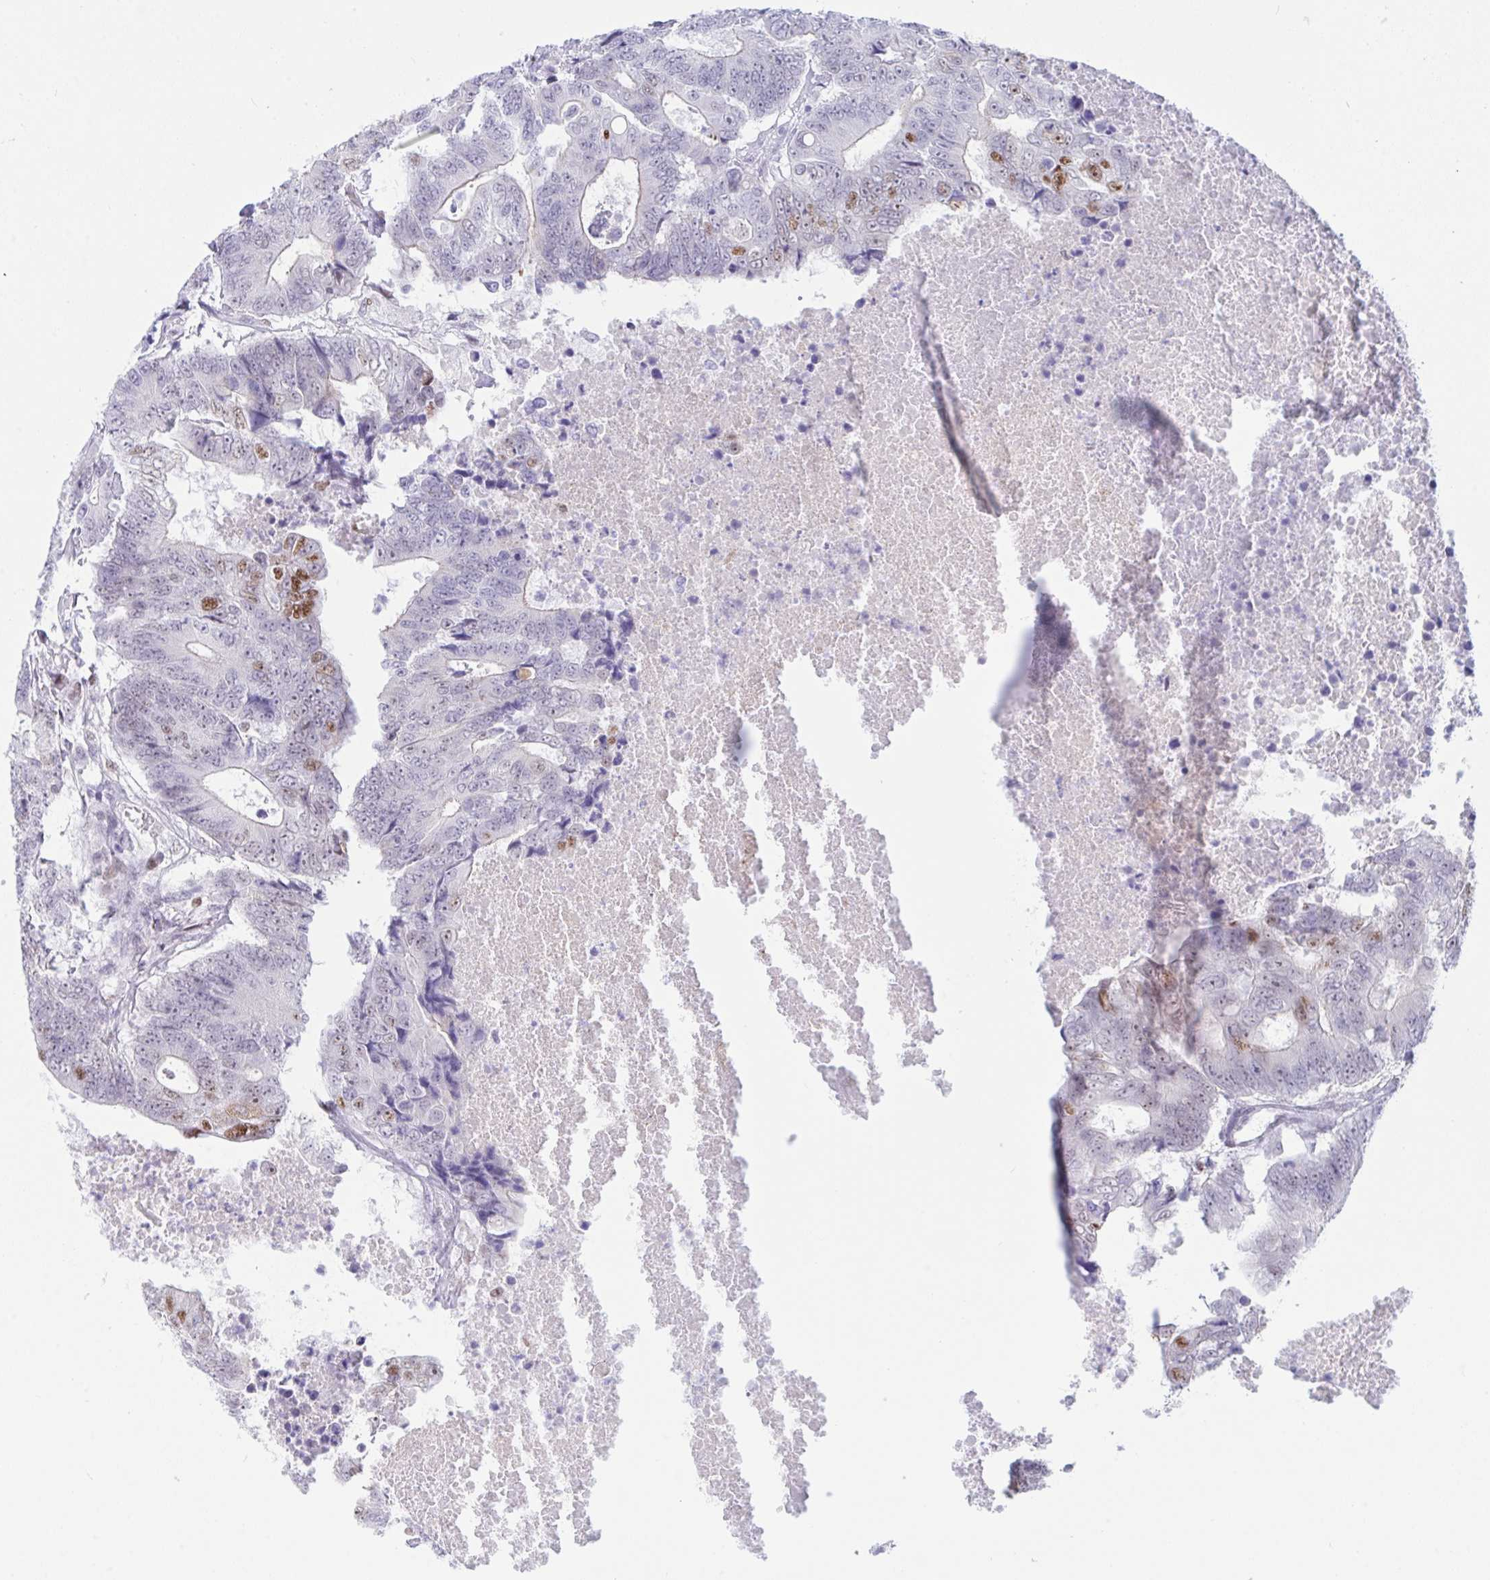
{"staining": {"intensity": "moderate", "quantity": "<25%", "location": "nuclear"}, "tissue": "colorectal cancer", "cell_type": "Tumor cells", "image_type": "cancer", "snomed": [{"axis": "morphology", "description": "Adenocarcinoma, NOS"}, {"axis": "topography", "description": "Colon"}], "caption": "There is low levels of moderate nuclear staining in tumor cells of colorectal adenocarcinoma, as demonstrated by immunohistochemical staining (brown color).", "gene": "IKZF2", "patient": {"sex": "female", "age": 48}}